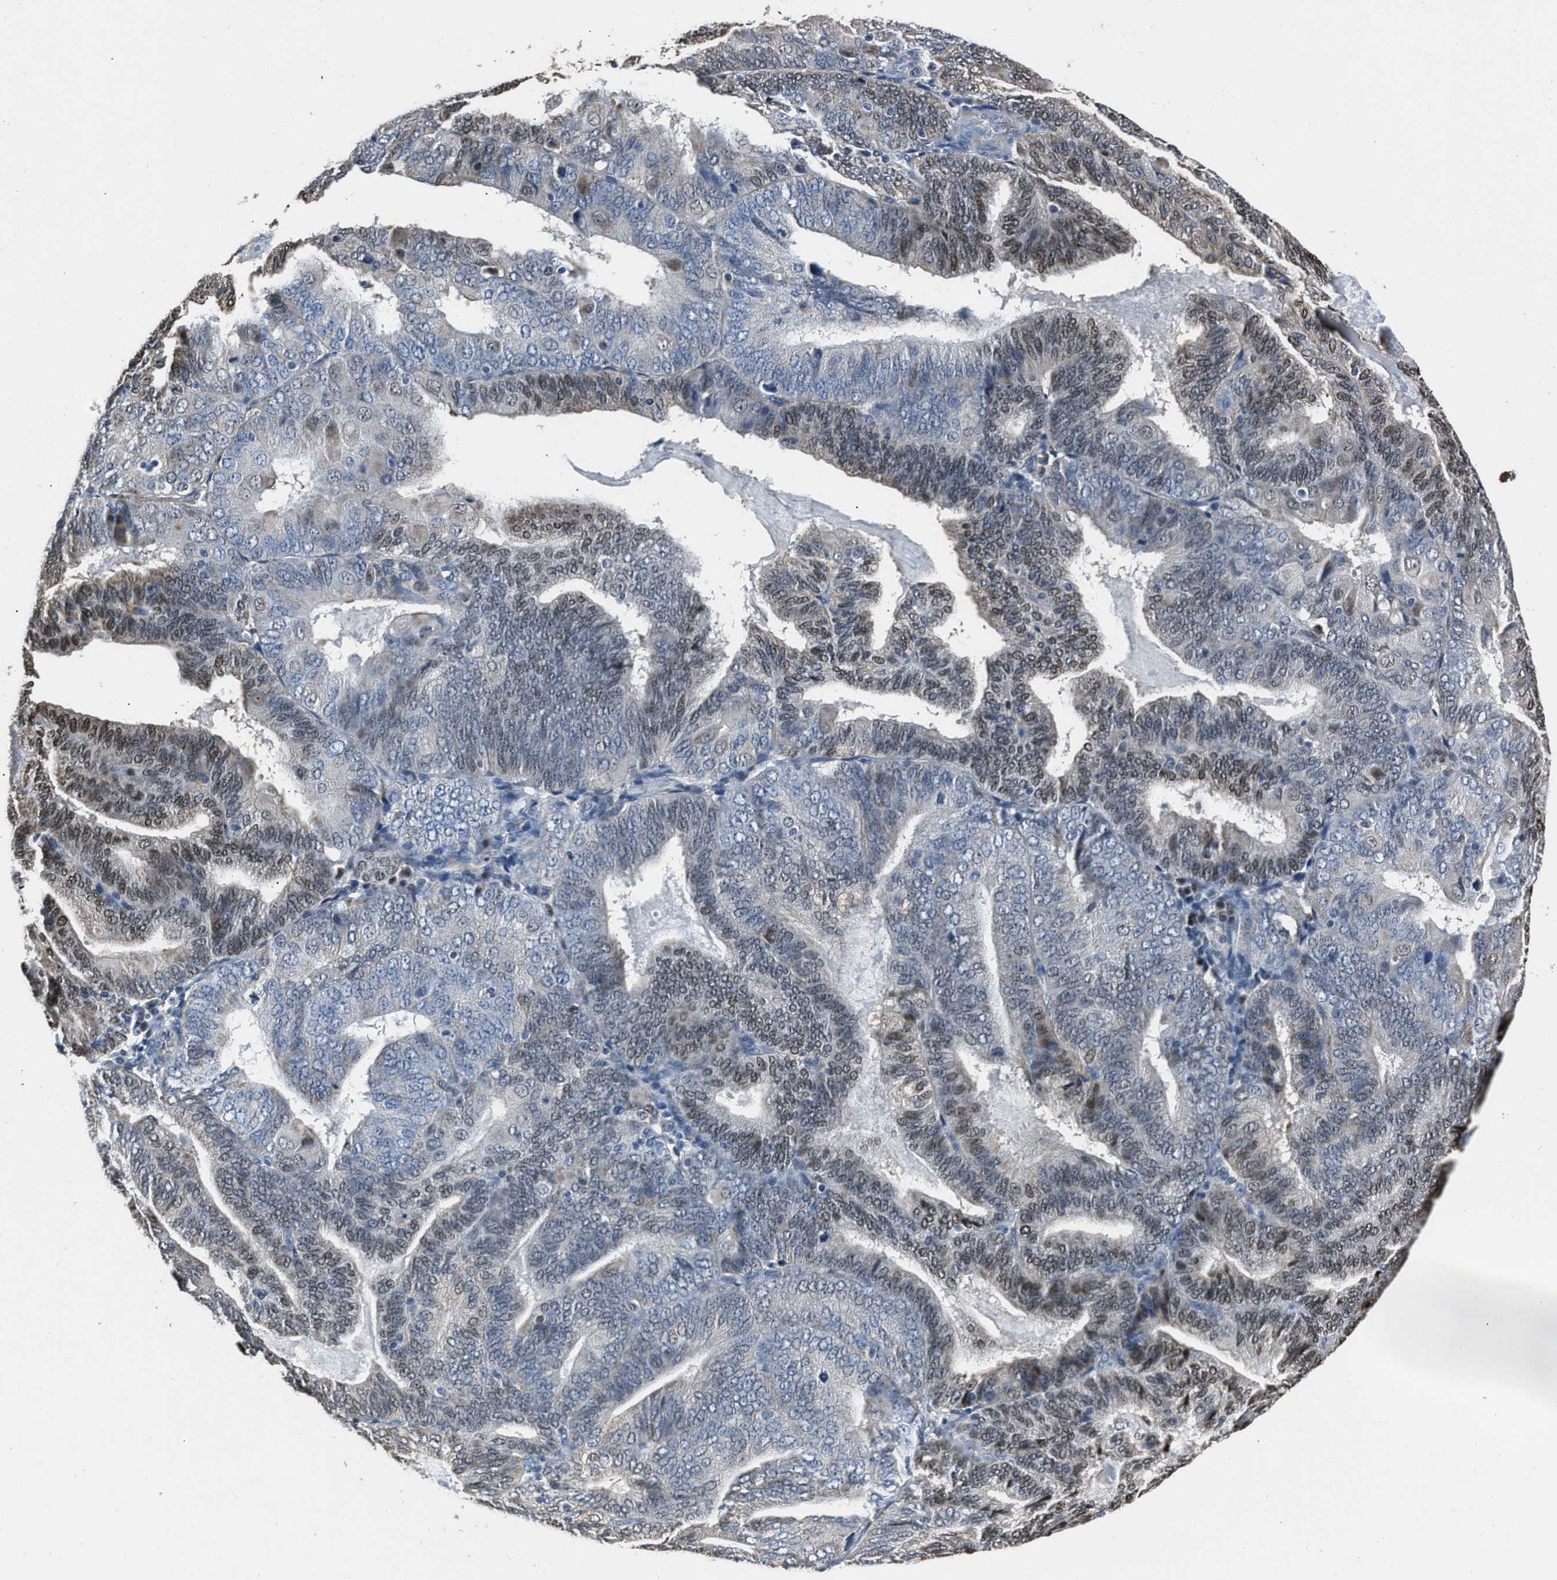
{"staining": {"intensity": "weak", "quantity": "25%-75%", "location": "nuclear"}, "tissue": "endometrial cancer", "cell_type": "Tumor cells", "image_type": "cancer", "snomed": [{"axis": "morphology", "description": "Adenocarcinoma, NOS"}, {"axis": "topography", "description": "Endometrium"}], "caption": "Weak nuclear expression is identified in approximately 25%-75% of tumor cells in endometrial cancer. The staining was performed using DAB, with brown indicating positive protein expression. Nuclei are stained blue with hematoxylin.", "gene": "NSUN5", "patient": {"sex": "female", "age": 81}}